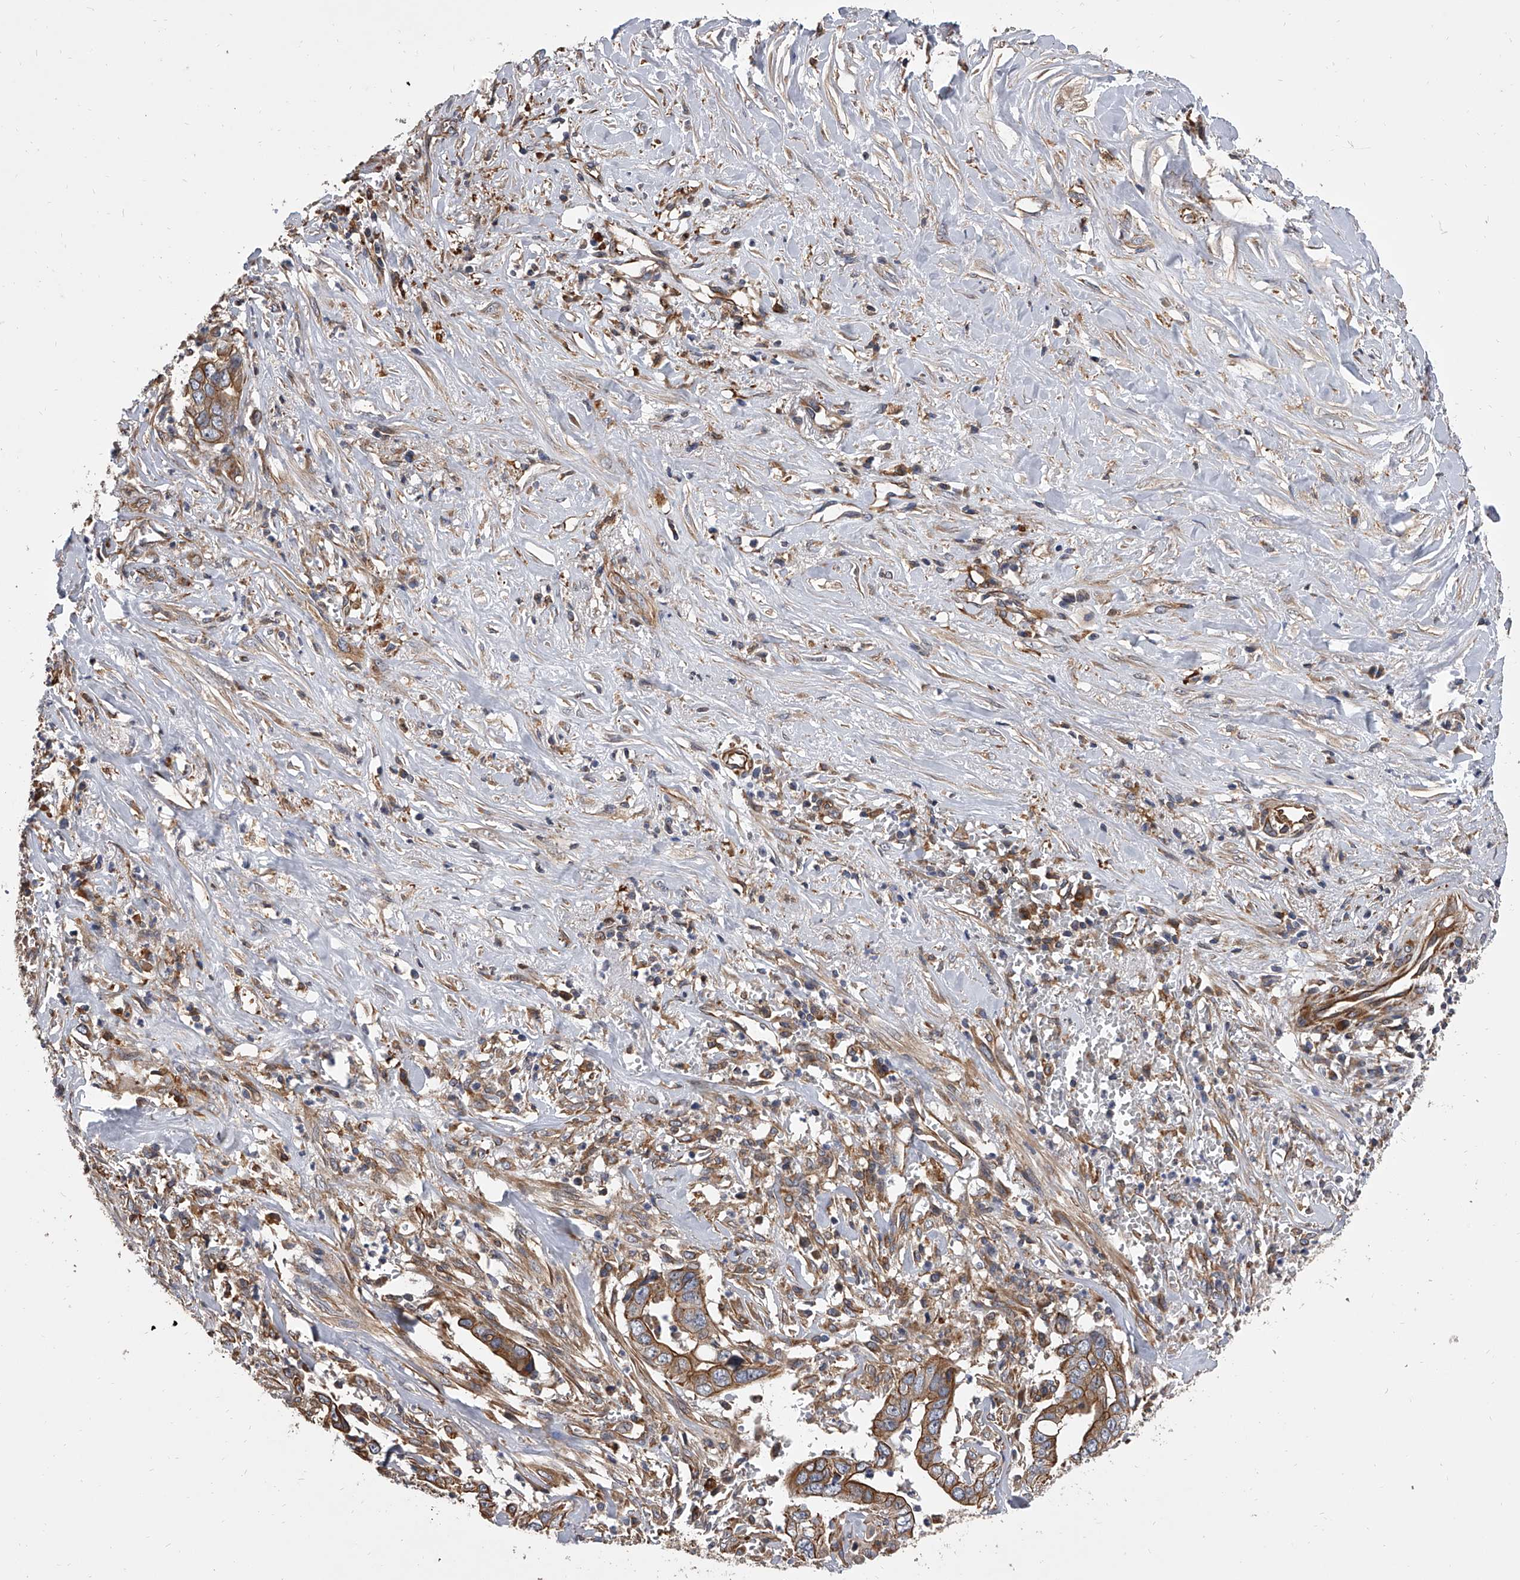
{"staining": {"intensity": "moderate", "quantity": ">75%", "location": "cytoplasmic/membranous"}, "tissue": "liver cancer", "cell_type": "Tumor cells", "image_type": "cancer", "snomed": [{"axis": "morphology", "description": "Cholangiocarcinoma"}, {"axis": "topography", "description": "Liver"}], "caption": "Tumor cells demonstrate moderate cytoplasmic/membranous staining in about >75% of cells in liver cancer (cholangiocarcinoma).", "gene": "EXOC4", "patient": {"sex": "female", "age": 79}}